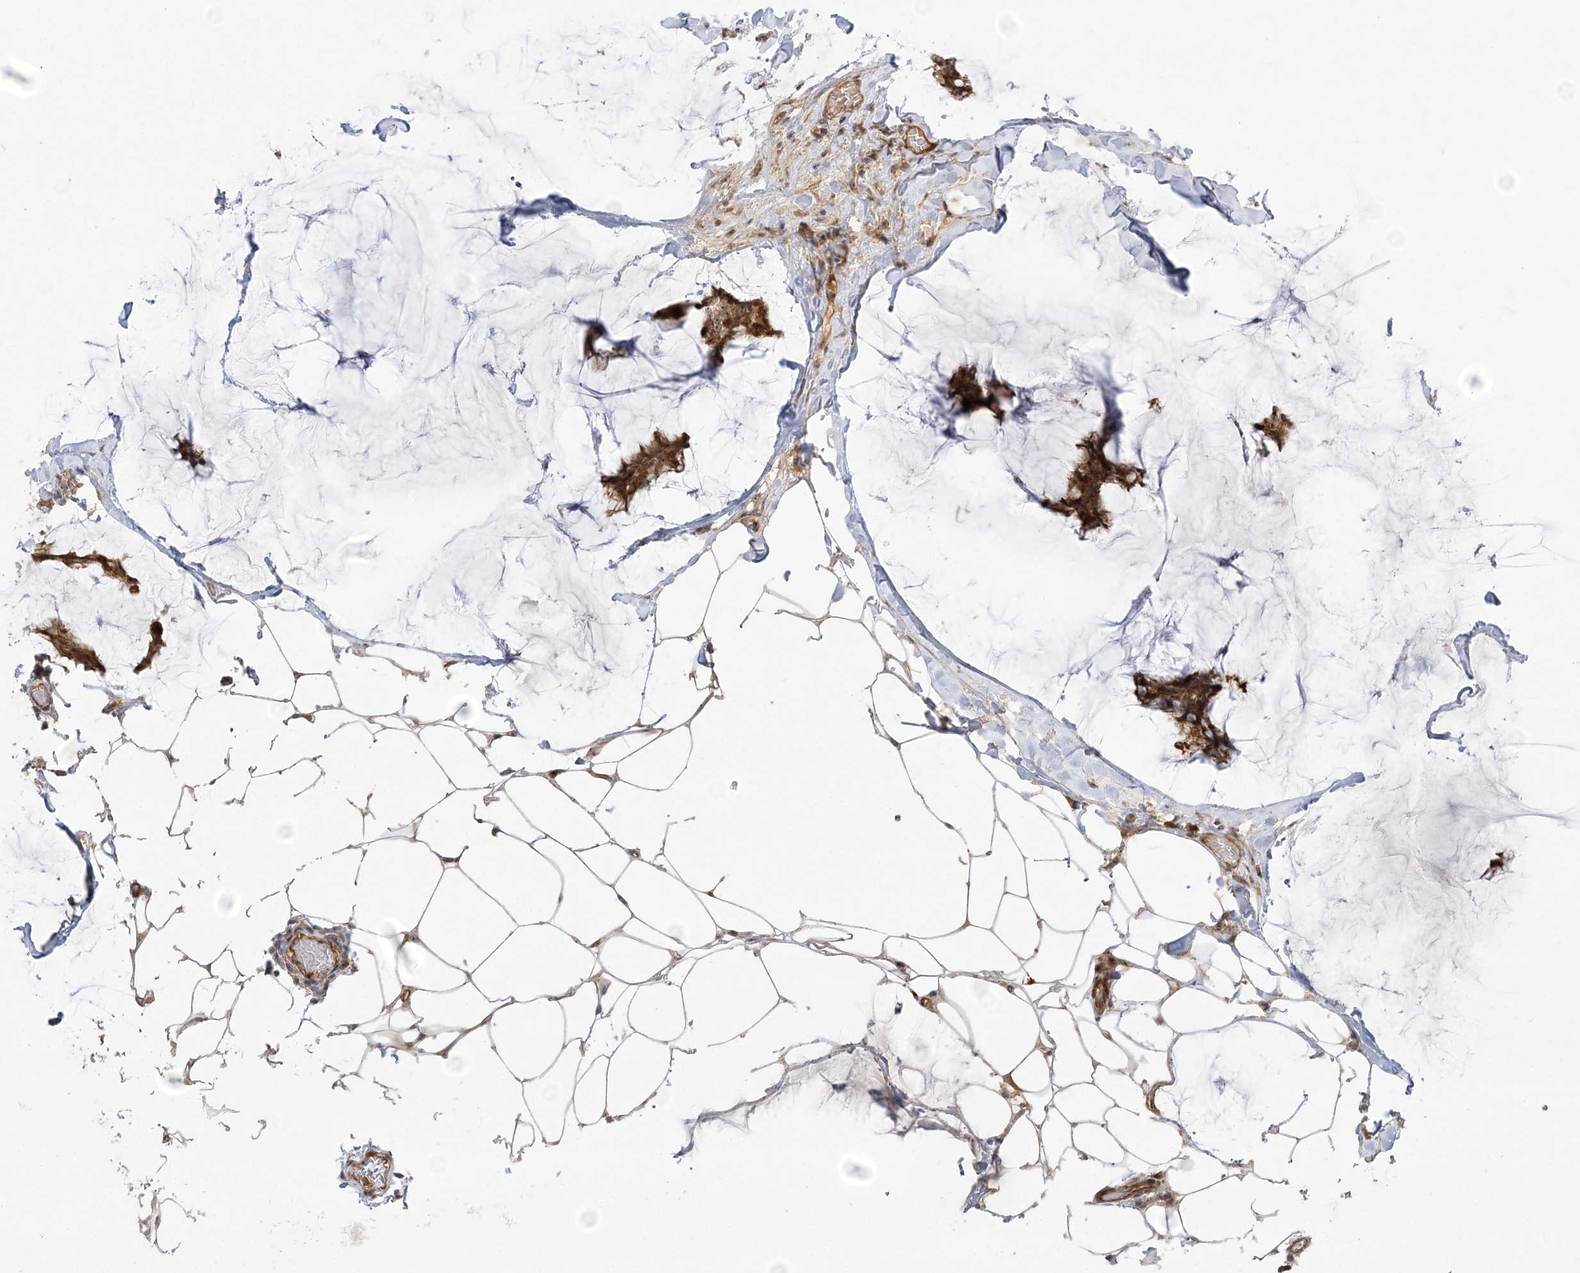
{"staining": {"intensity": "moderate", "quantity": ">75%", "location": "cytoplasmic/membranous,nuclear"}, "tissue": "breast cancer", "cell_type": "Tumor cells", "image_type": "cancer", "snomed": [{"axis": "morphology", "description": "Duct carcinoma"}, {"axis": "topography", "description": "Breast"}], "caption": "Human breast cancer (intraductal carcinoma) stained with a brown dye reveals moderate cytoplasmic/membranous and nuclear positive expression in about >75% of tumor cells.", "gene": "NPM3", "patient": {"sex": "female", "age": 93}}